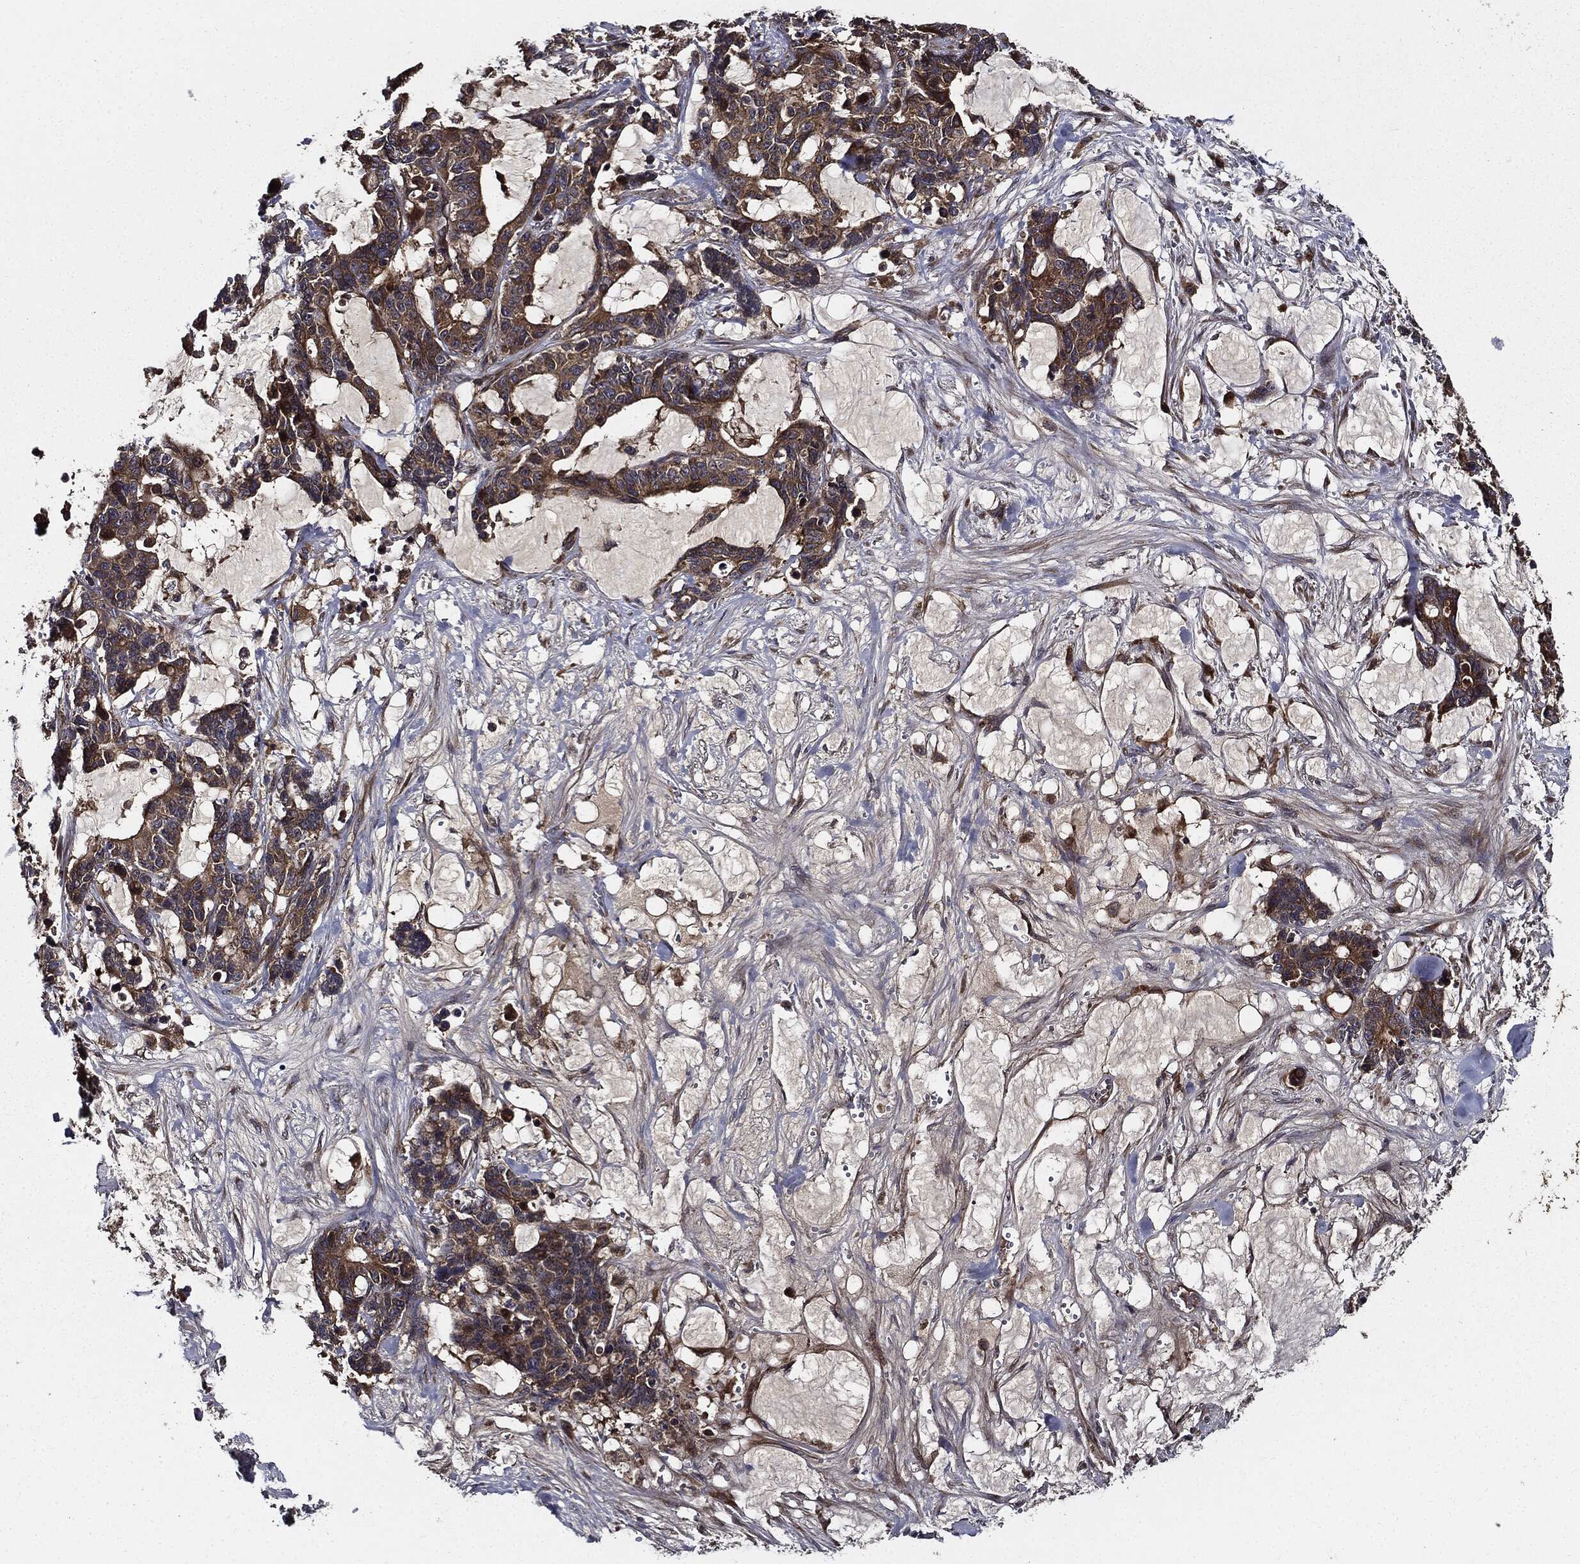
{"staining": {"intensity": "moderate", "quantity": ">75%", "location": "cytoplasmic/membranous"}, "tissue": "stomach cancer", "cell_type": "Tumor cells", "image_type": "cancer", "snomed": [{"axis": "morphology", "description": "Normal tissue, NOS"}, {"axis": "morphology", "description": "Adenocarcinoma, NOS"}, {"axis": "topography", "description": "Stomach"}], "caption": "Stomach cancer stained with immunohistochemistry (IHC) exhibits moderate cytoplasmic/membranous expression in about >75% of tumor cells.", "gene": "HTT", "patient": {"sex": "female", "age": 64}}